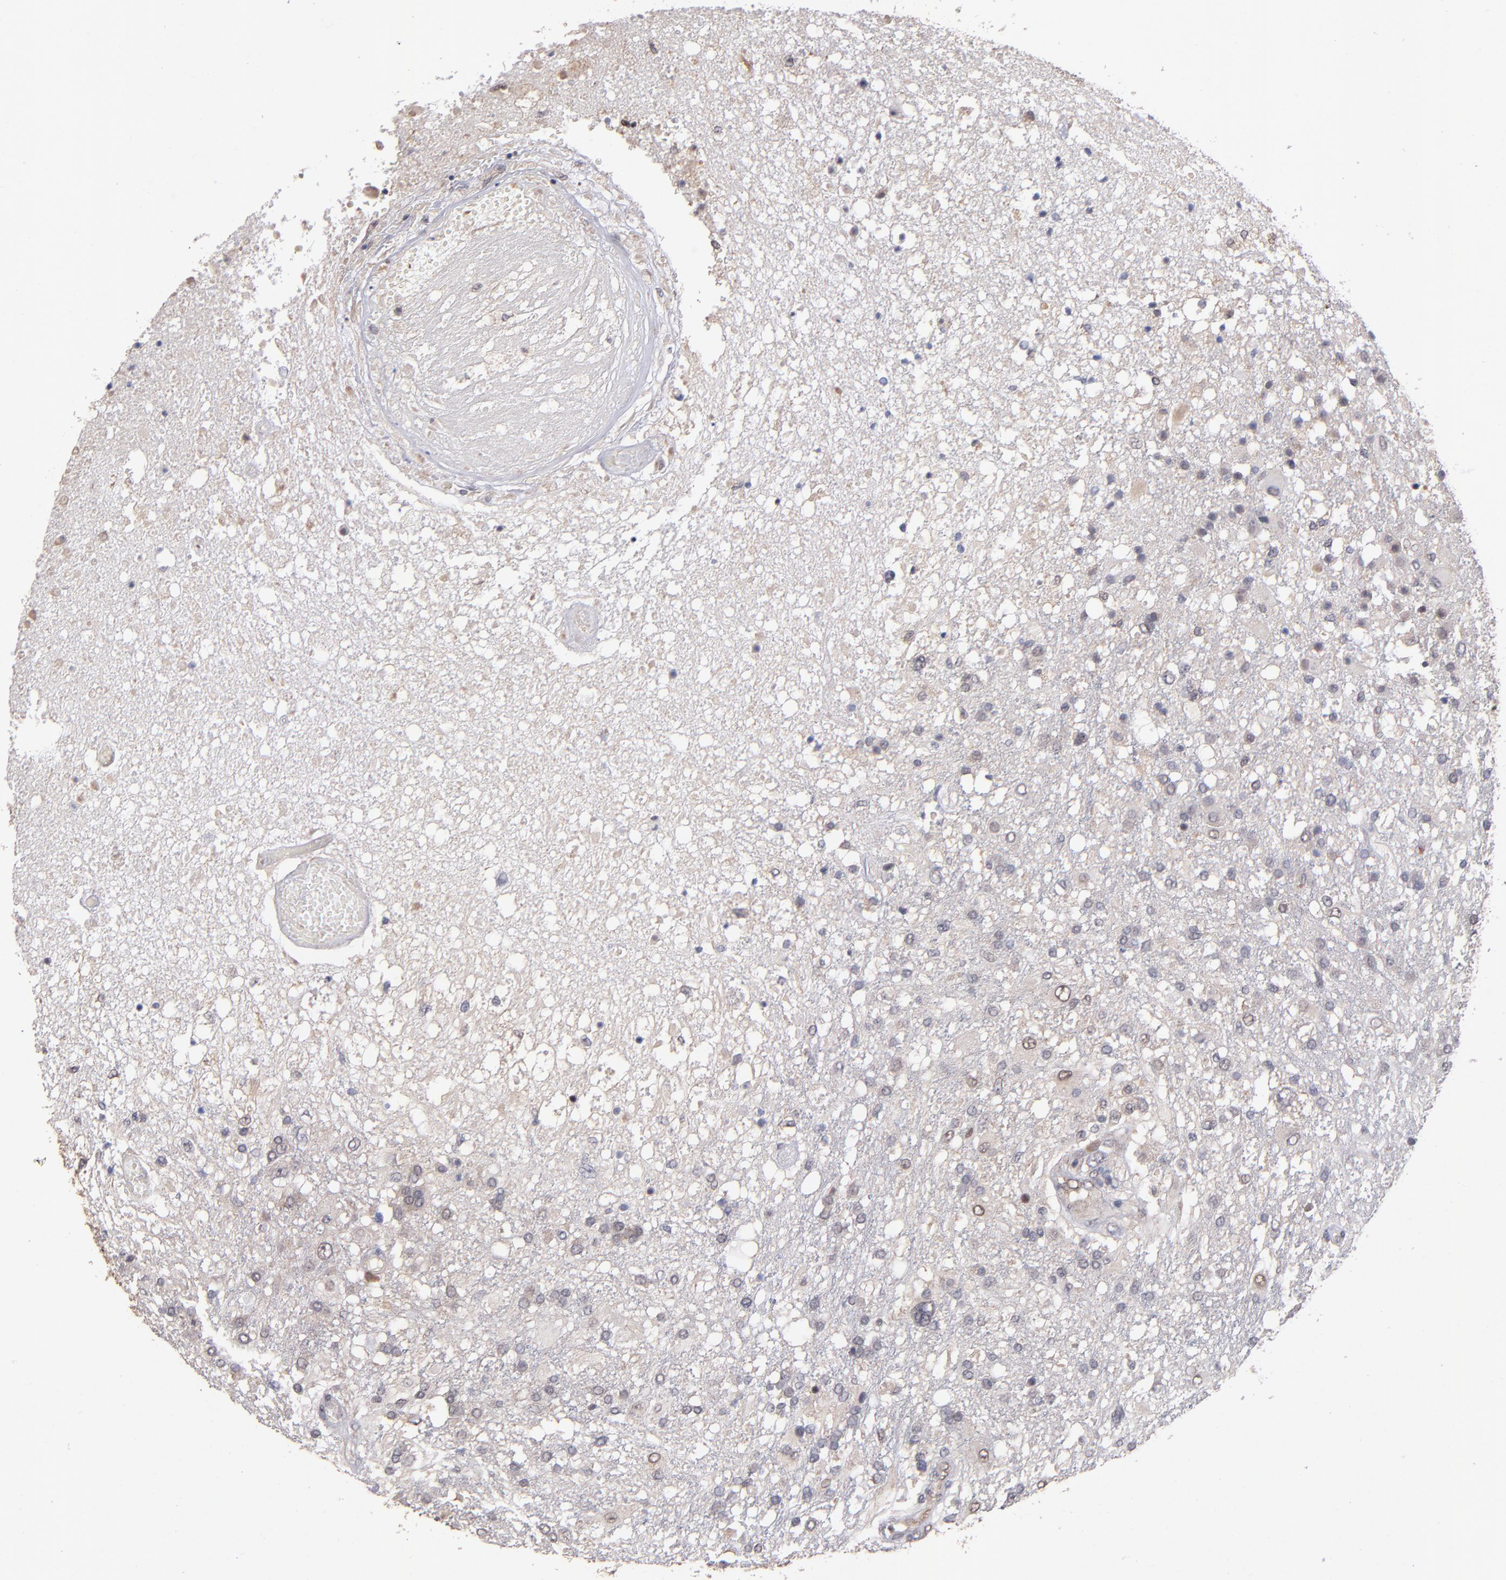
{"staining": {"intensity": "weak", "quantity": "<25%", "location": "cytoplasmic/membranous,nuclear"}, "tissue": "glioma", "cell_type": "Tumor cells", "image_type": "cancer", "snomed": [{"axis": "morphology", "description": "Glioma, malignant, High grade"}, {"axis": "topography", "description": "Cerebral cortex"}], "caption": "A micrograph of glioma stained for a protein exhibits no brown staining in tumor cells. The staining was performed using DAB (3,3'-diaminobenzidine) to visualize the protein expression in brown, while the nuclei were stained in blue with hematoxylin (Magnification: 20x).", "gene": "PSMD10", "patient": {"sex": "male", "age": 79}}